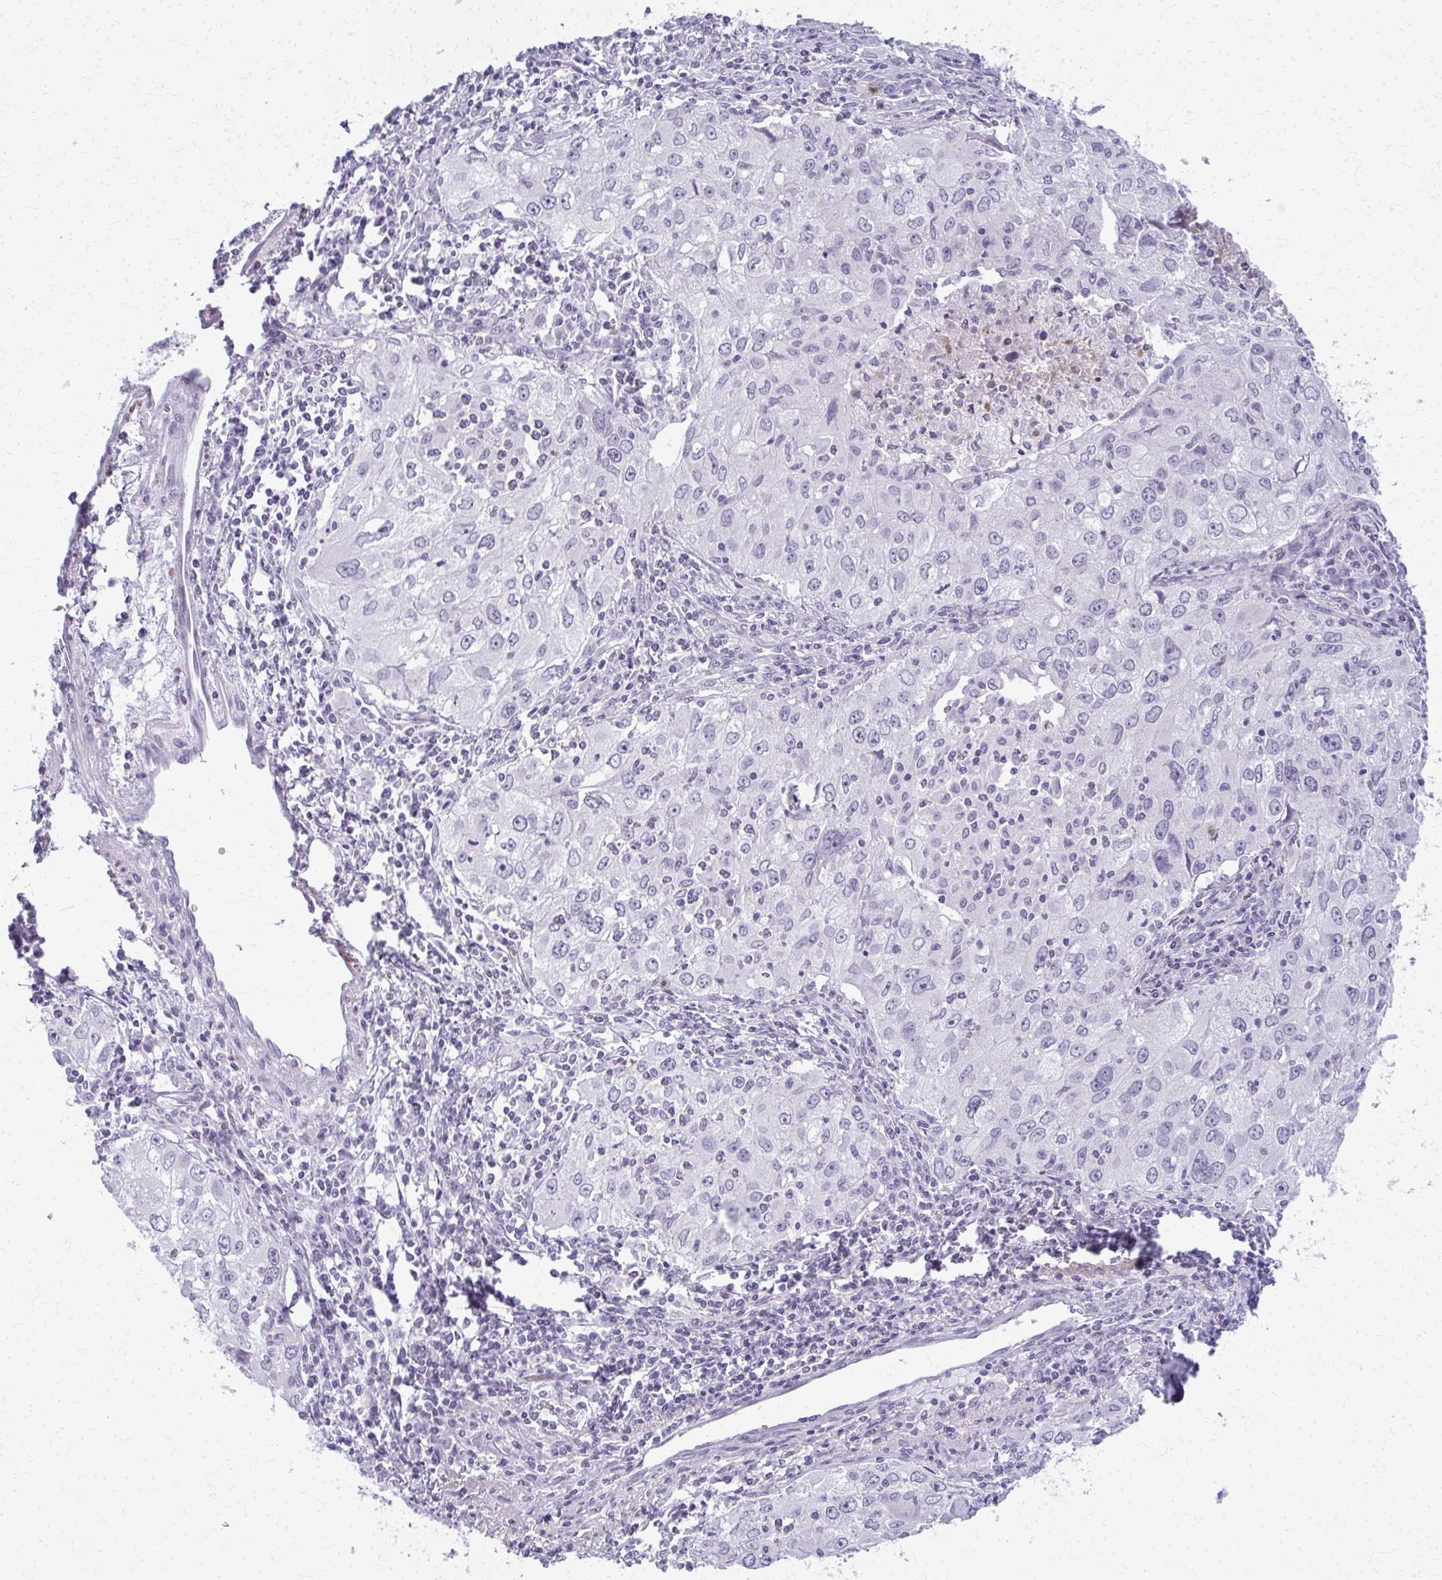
{"staining": {"intensity": "negative", "quantity": "none", "location": "none"}, "tissue": "lung cancer", "cell_type": "Tumor cells", "image_type": "cancer", "snomed": [{"axis": "morphology", "description": "Adenocarcinoma, NOS"}, {"axis": "morphology", "description": "Adenocarcinoma, metastatic, NOS"}, {"axis": "topography", "description": "Lymph node"}, {"axis": "topography", "description": "Lung"}], "caption": "Immunohistochemical staining of metastatic adenocarcinoma (lung) demonstrates no significant positivity in tumor cells.", "gene": "CA3", "patient": {"sex": "female", "age": 42}}